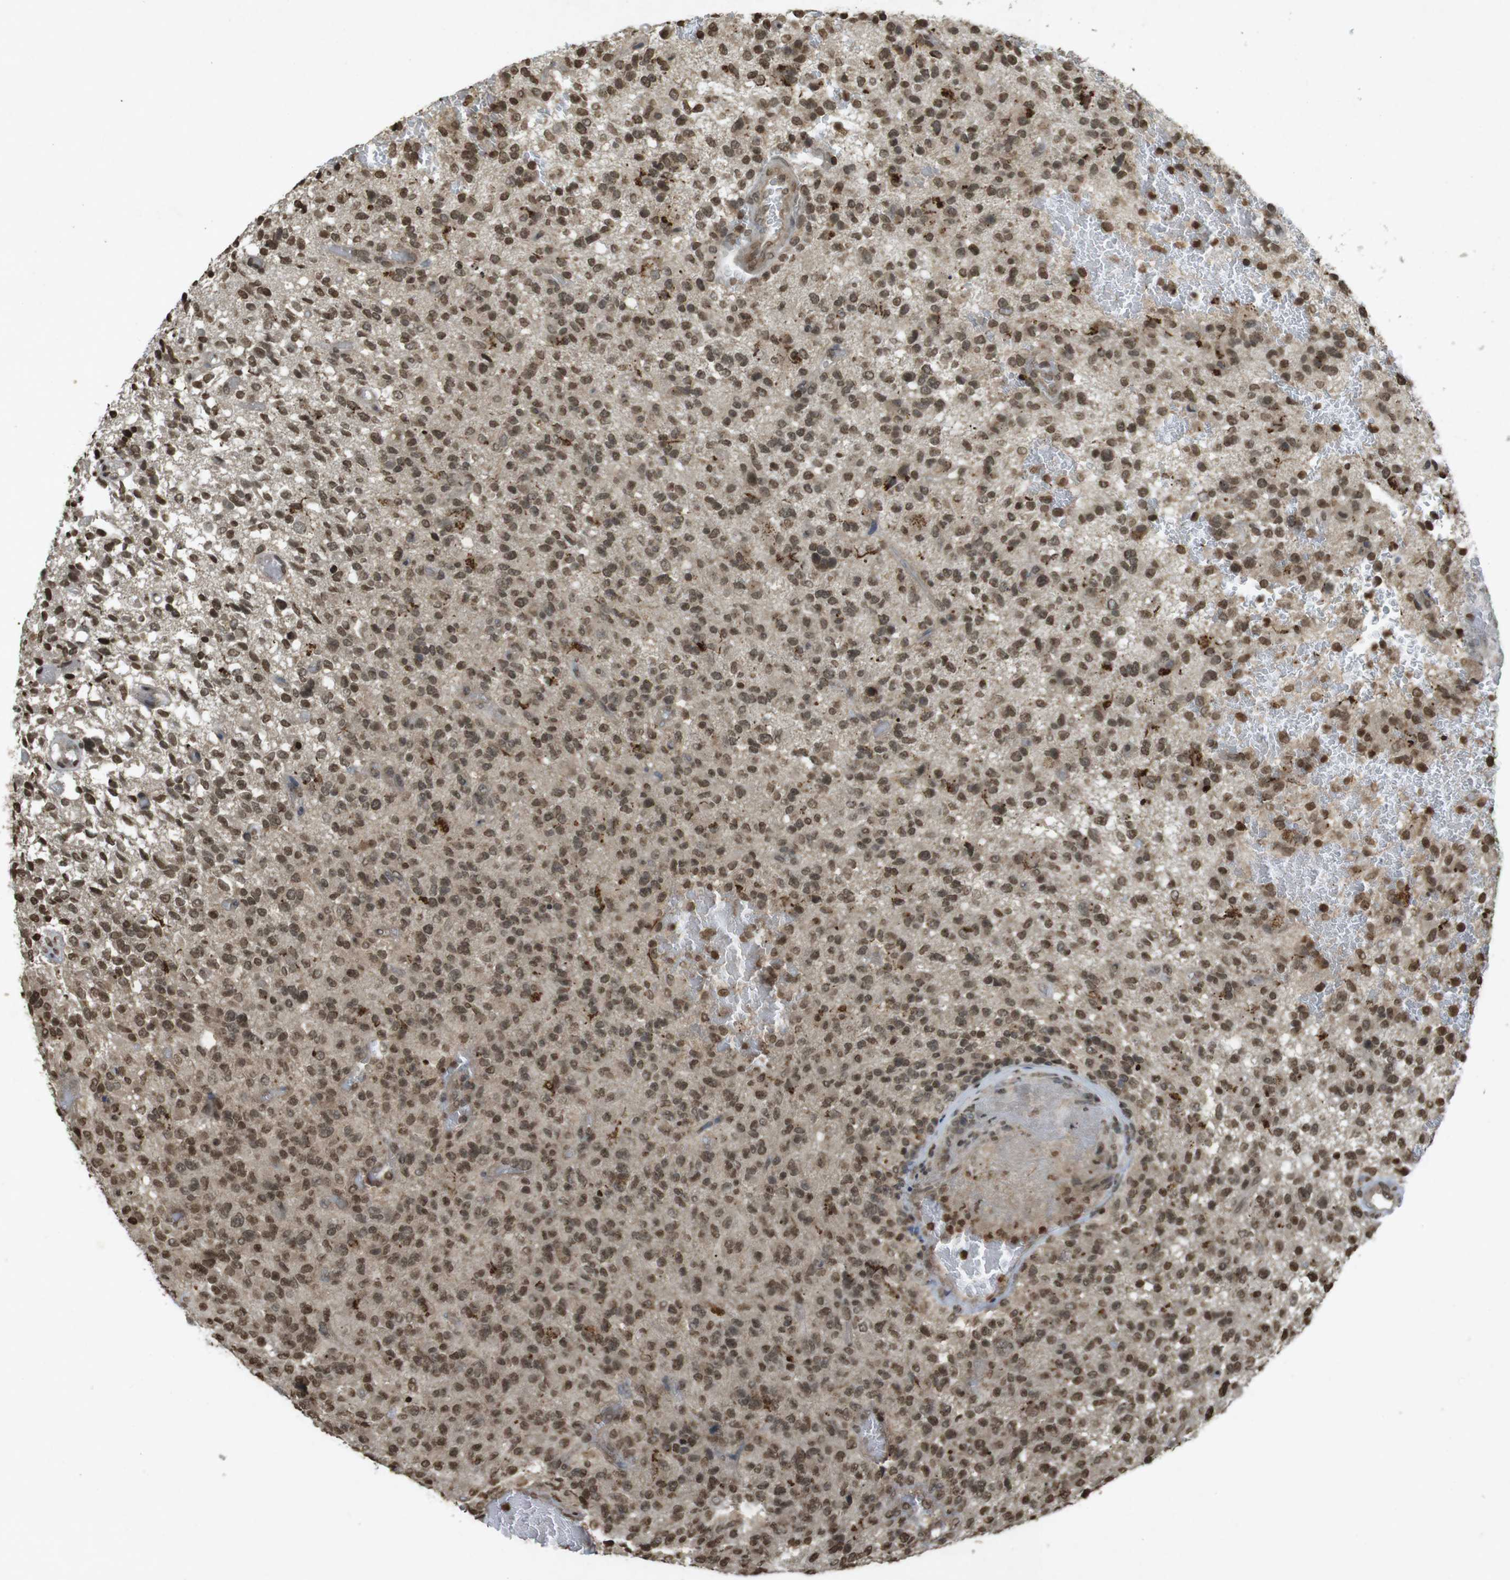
{"staining": {"intensity": "moderate", "quantity": ">75%", "location": "nuclear"}, "tissue": "glioma", "cell_type": "Tumor cells", "image_type": "cancer", "snomed": [{"axis": "morphology", "description": "Glioma, malignant, High grade"}, {"axis": "topography", "description": "Brain"}], "caption": "DAB (3,3'-diaminobenzidine) immunohistochemical staining of malignant high-grade glioma demonstrates moderate nuclear protein expression in approximately >75% of tumor cells. Nuclei are stained in blue.", "gene": "ORC4", "patient": {"sex": "male", "age": 71}}